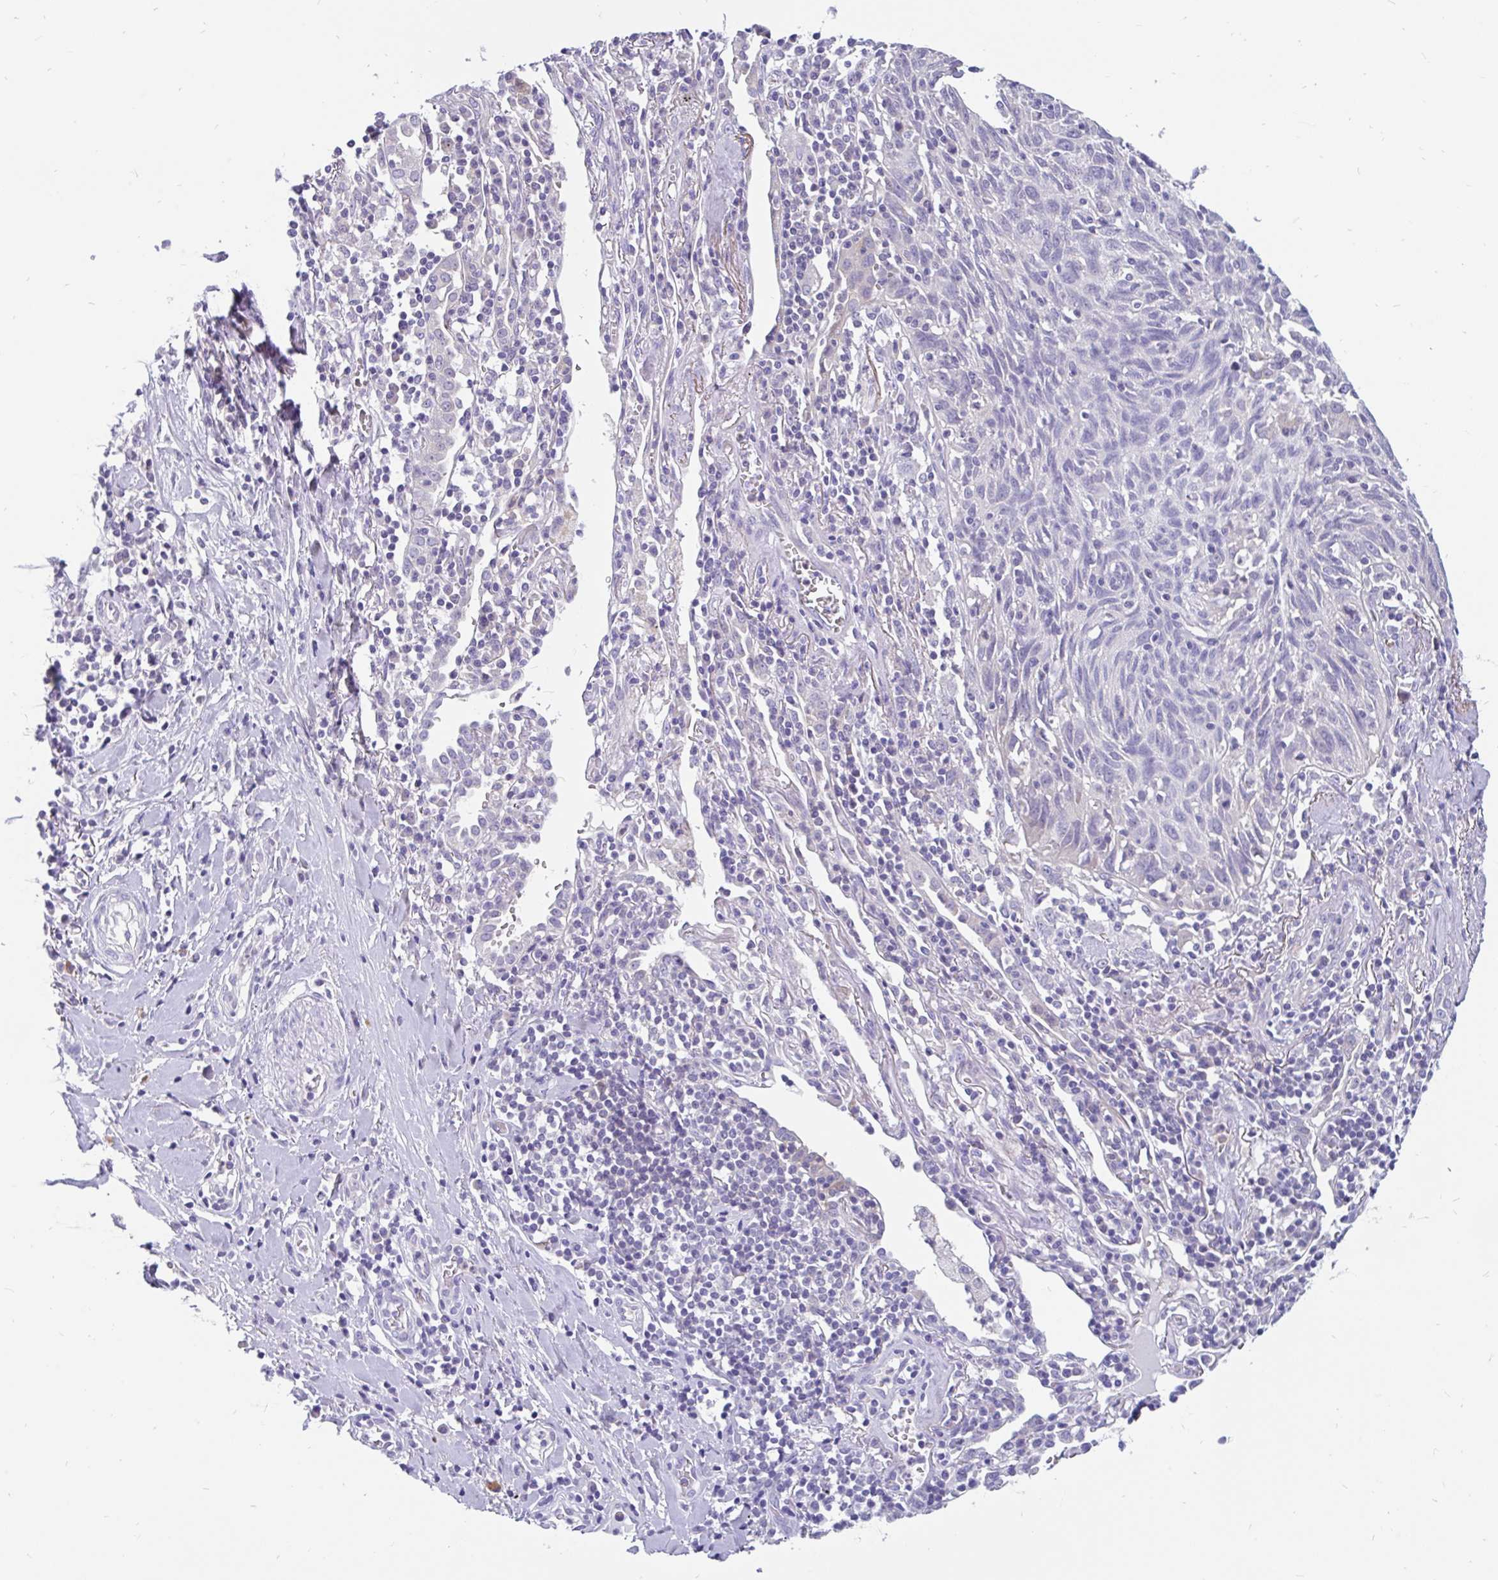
{"staining": {"intensity": "negative", "quantity": "none", "location": "none"}, "tissue": "lung cancer", "cell_type": "Tumor cells", "image_type": "cancer", "snomed": [{"axis": "morphology", "description": "Squamous cell carcinoma, NOS"}, {"axis": "topography", "description": "Lung"}], "caption": "Photomicrograph shows no protein positivity in tumor cells of lung squamous cell carcinoma tissue. (Brightfield microscopy of DAB immunohistochemistry at high magnification).", "gene": "KIAA2013", "patient": {"sex": "female", "age": 66}}